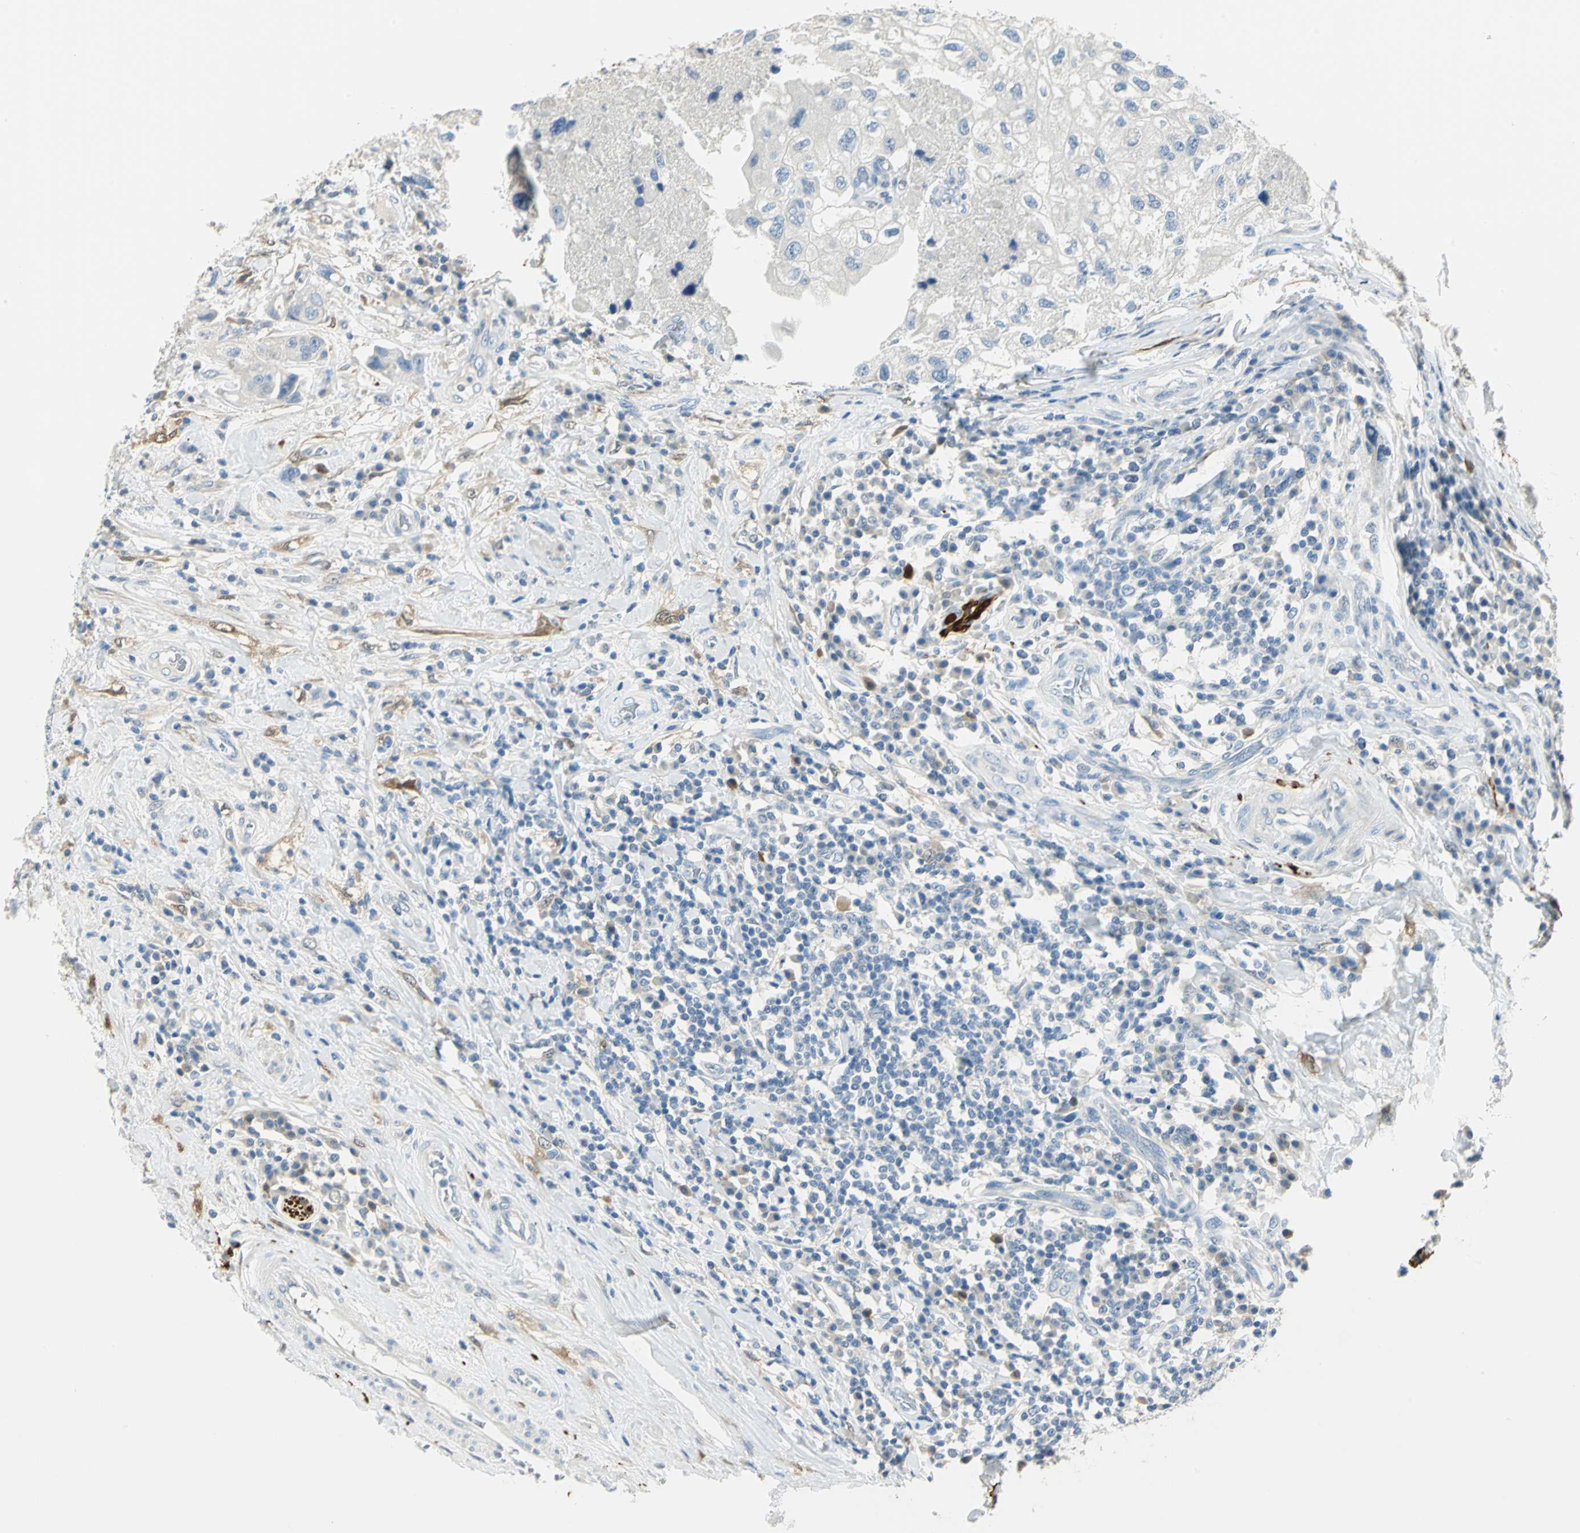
{"staining": {"intensity": "negative", "quantity": "none", "location": "none"}, "tissue": "urothelial cancer", "cell_type": "Tumor cells", "image_type": "cancer", "snomed": [{"axis": "morphology", "description": "Urothelial carcinoma, High grade"}, {"axis": "topography", "description": "Urinary bladder"}], "caption": "Micrograph shows no significant protein staining in tumor cells of urothelial cancer. The staining is performed using DAB brown chromogen with nuclei counter-stained in using hematoxylin.", "gene": "UCHL1", "patient": {"sex": "female", "age": 64}}